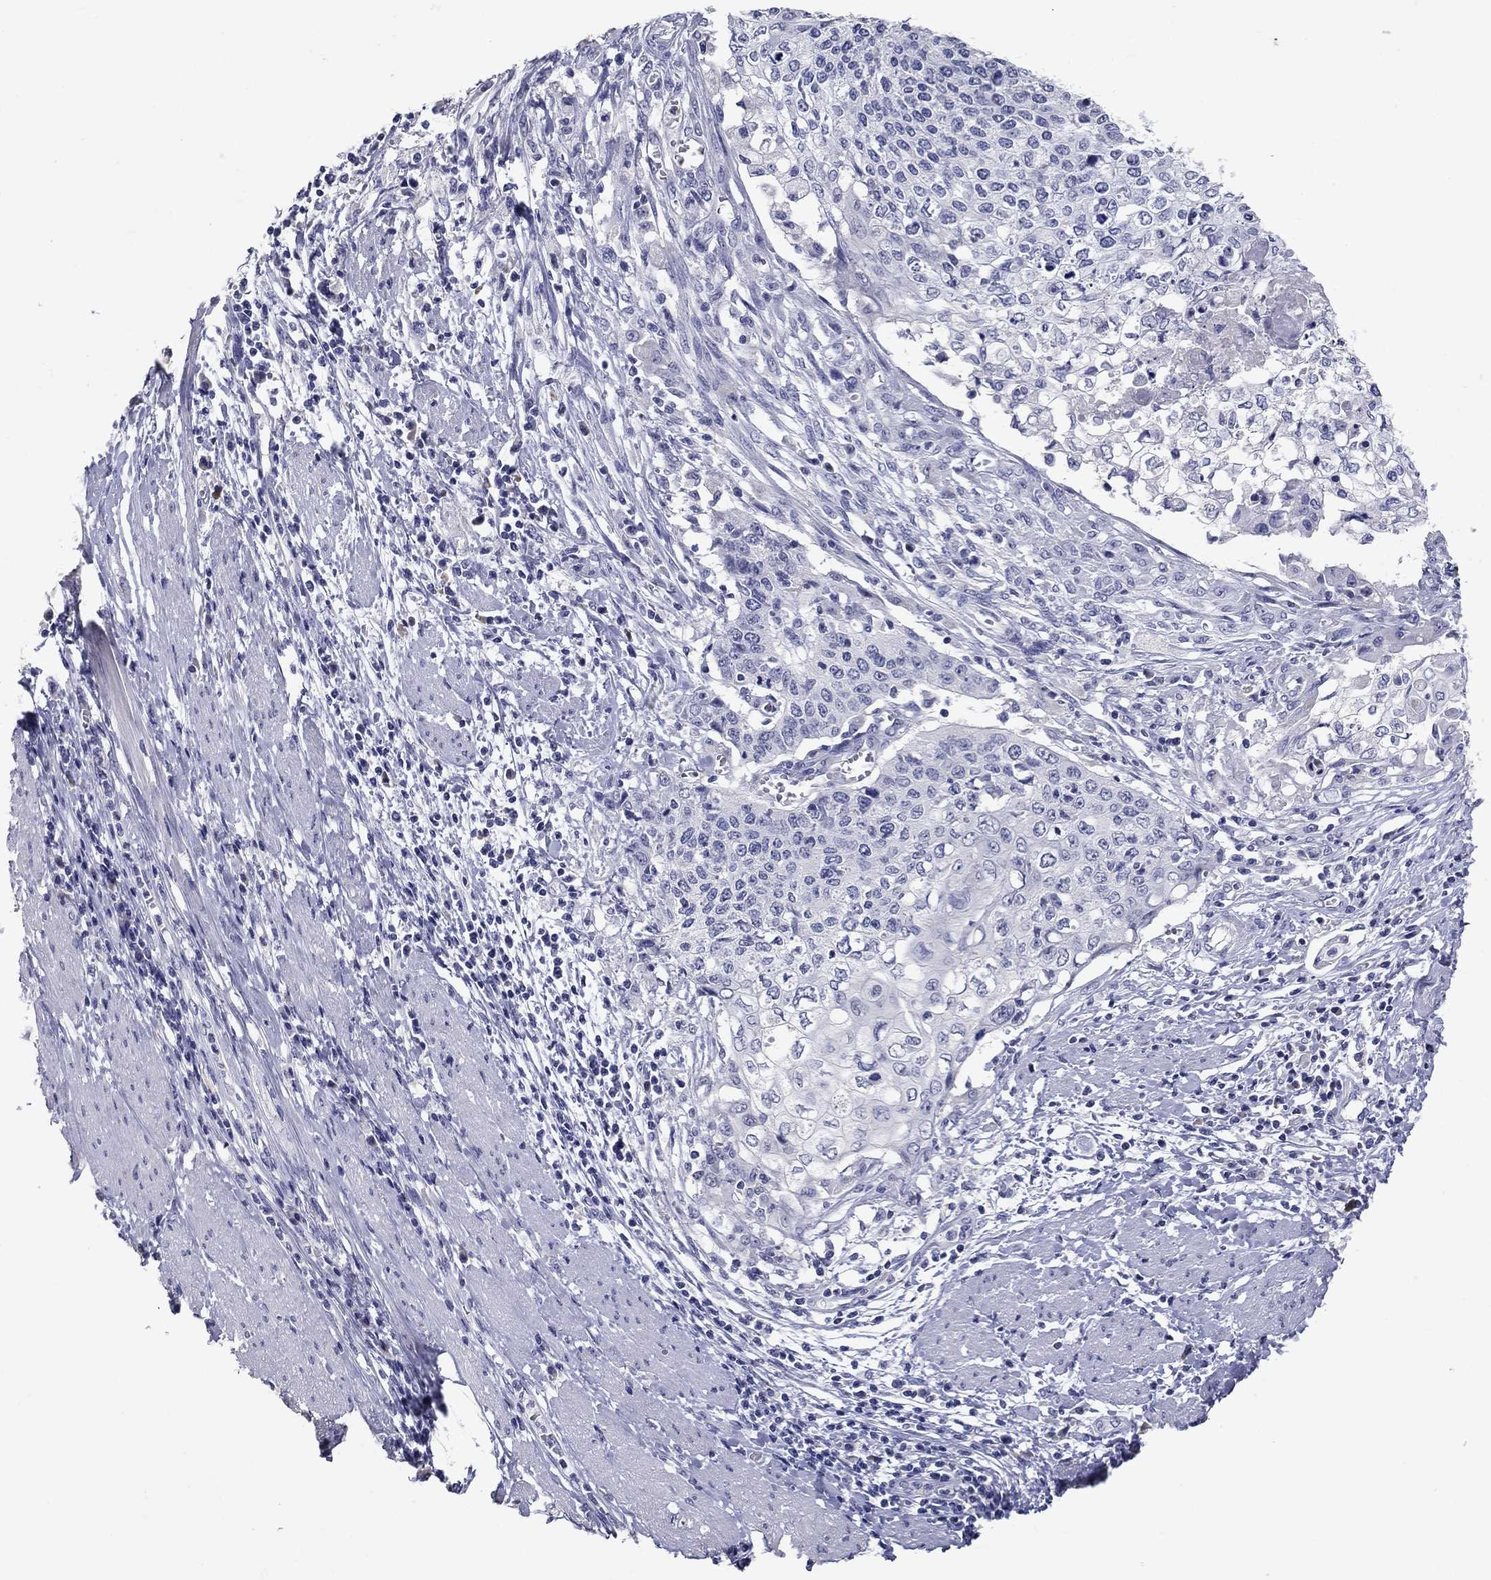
{"staining": {"intensity": "negative", "quantity": "none", "location": "none"}, "tissue": "cervical cancer", "cell_type": "Tumor cells", "image_type": "cancer", "snomed": [{"axis": "morphology", "description": "Squamous cell carcinoma, NOS"}, {"axis": "topography", "description": "Cervix"}], "caption": "IHC of human squamous cell carcinoma (cervical) shows no positivity in tumor cells. (Stains: DAB (3,3'-diaminobenzidine) immunohistochemistry with hematoxylin counter stain, Microscopy: brightfield microscopy at high magnification).", "gene": "POMC", "patient": {"sex": "female", "age": 39}}